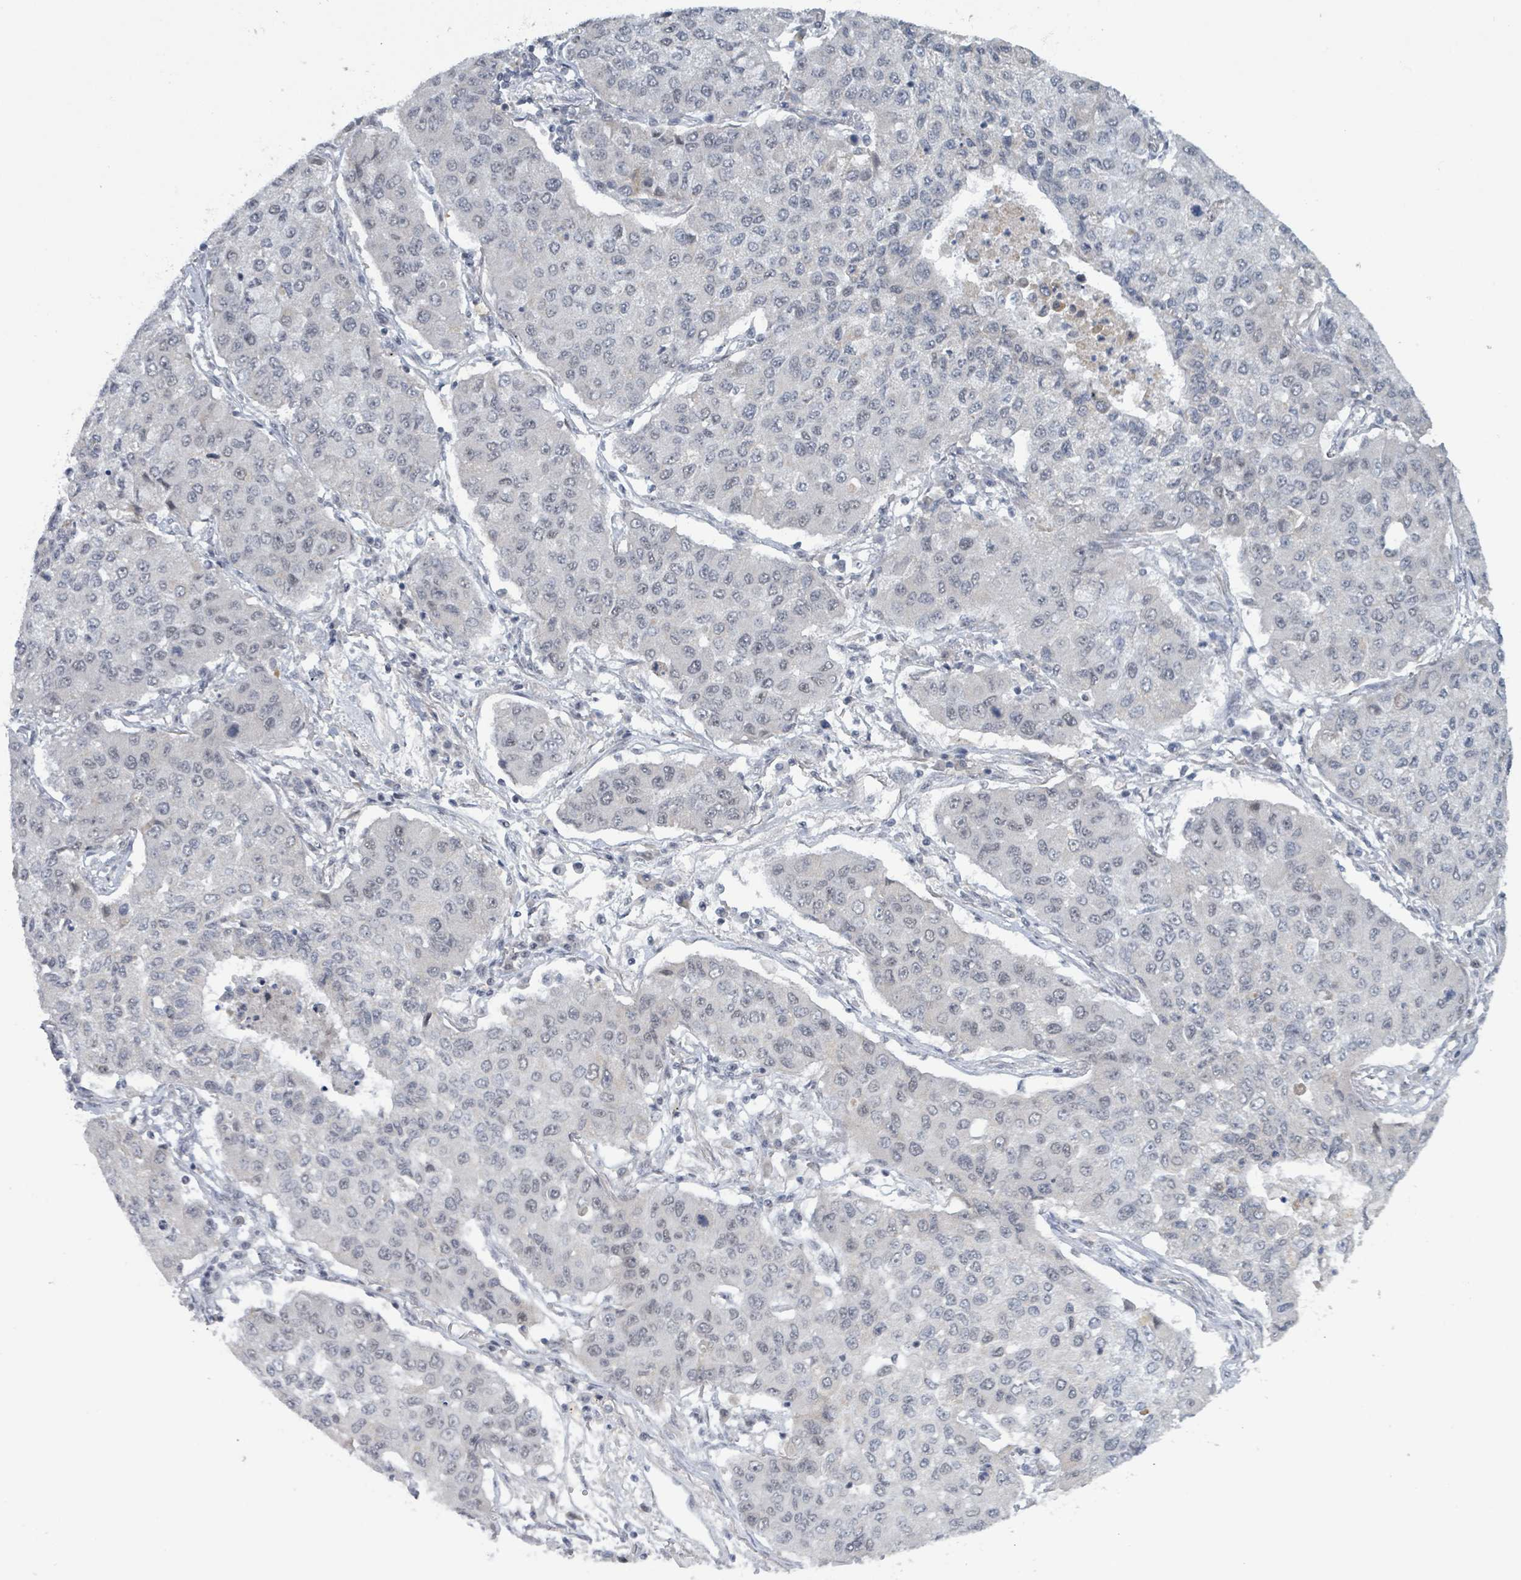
{"staining": {"intensity": "negative", "quantity": "none", "location": "none"}, "tissue": "lung cancer", "cell_type": "Tumor cells", "image_type": "cancer", "snomed": [{"axis": "morphology", "description": "Squamous cell carcinoma, NOS"}, {"axis": "topography", "description": "Lung"}], "caption": "Tumor cells show no significant protein expression in squamous cell carcinoma (lung).", "gene": "BANP", "patient": {"sex": "male", "age": 74}}